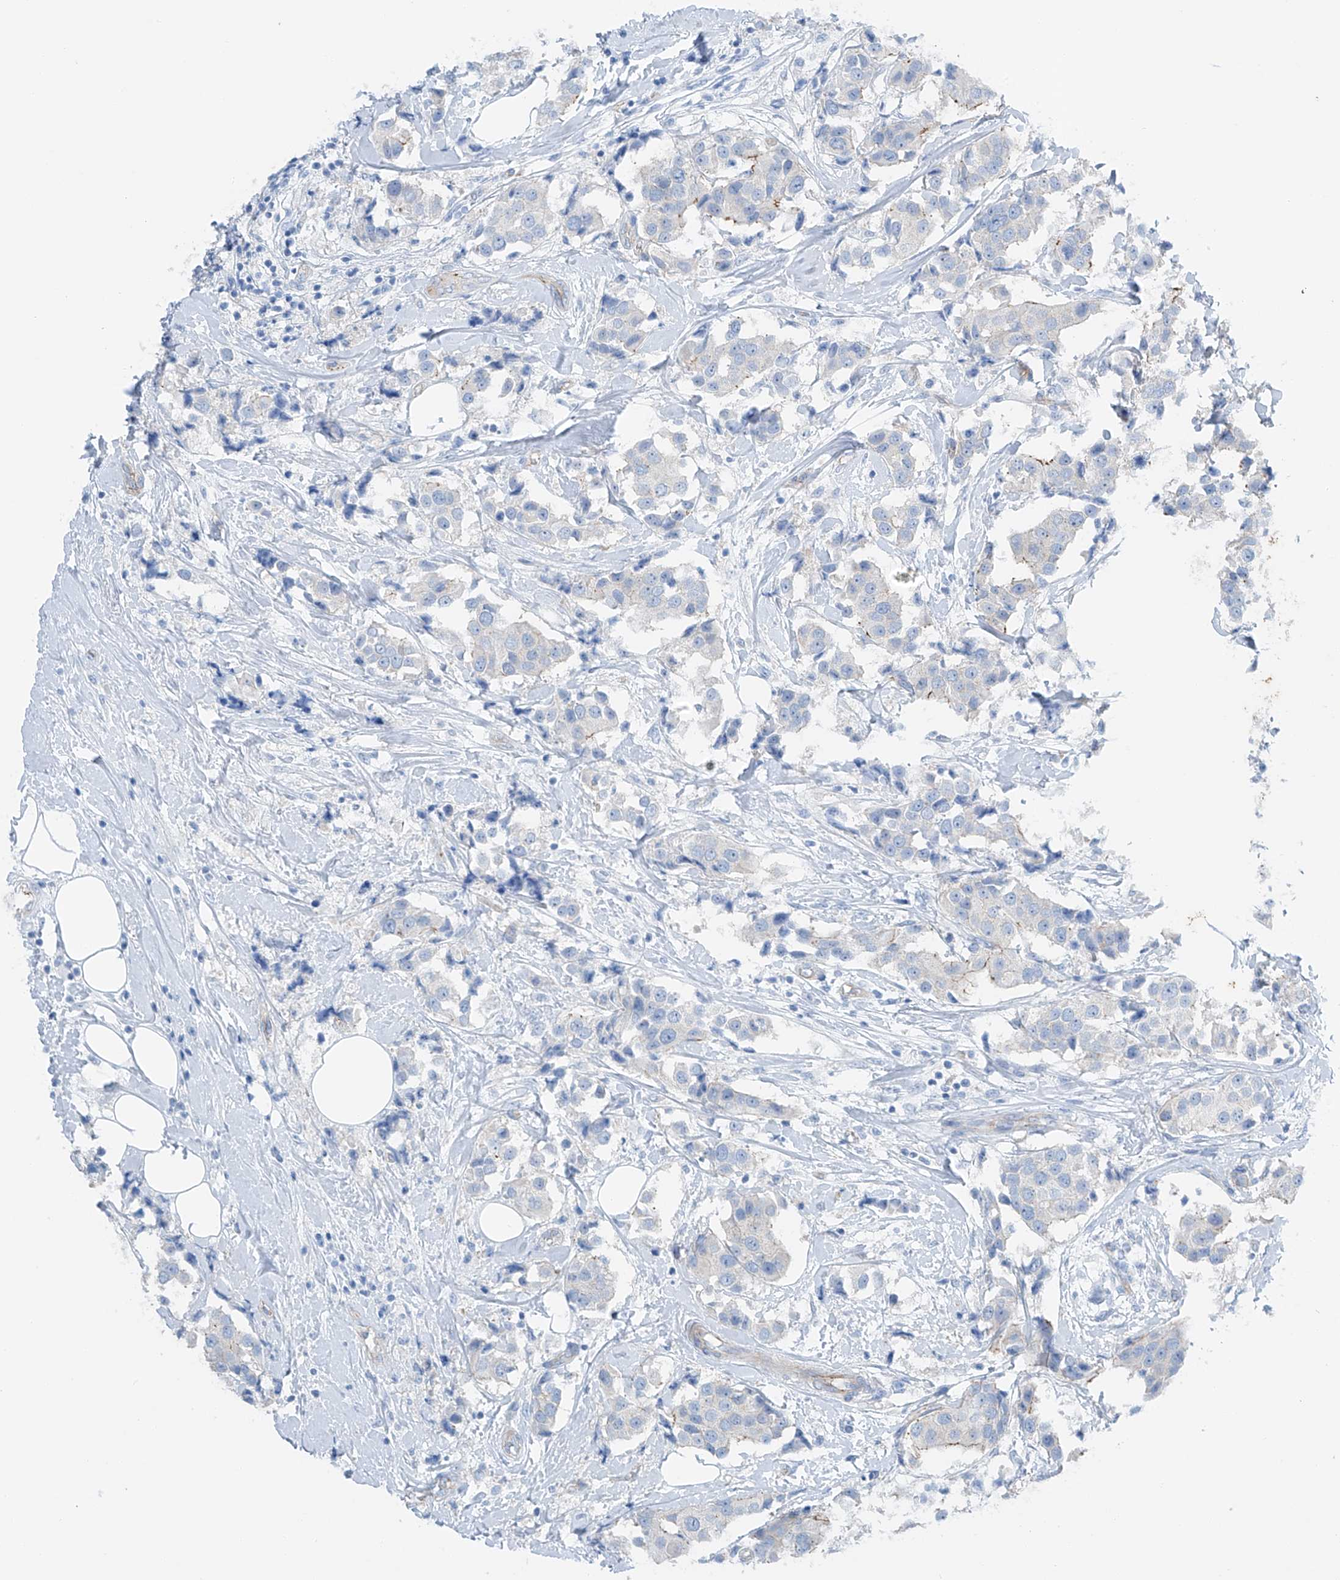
{"staining": {"intensity": "negative", "quantity": "none", "location": "none"}, "tissue": "breast cancer", "cell_type": "Tumor cells", "image_type": "cancer", "snomed": [{"axis": "morphology", "description": "Normal tissue, NOS"}, {"axis": "morphology", "description": "Duct carcinoma"}, {"axis": "topography", "description": "Breast"}], "caption": "The immunohistochemistry (IHC) micrograph has no significant positivity in tumor cells of breast cancer tissue.", "gene": "MAGI1", "patient": {"sex": "female", "age": 39}}